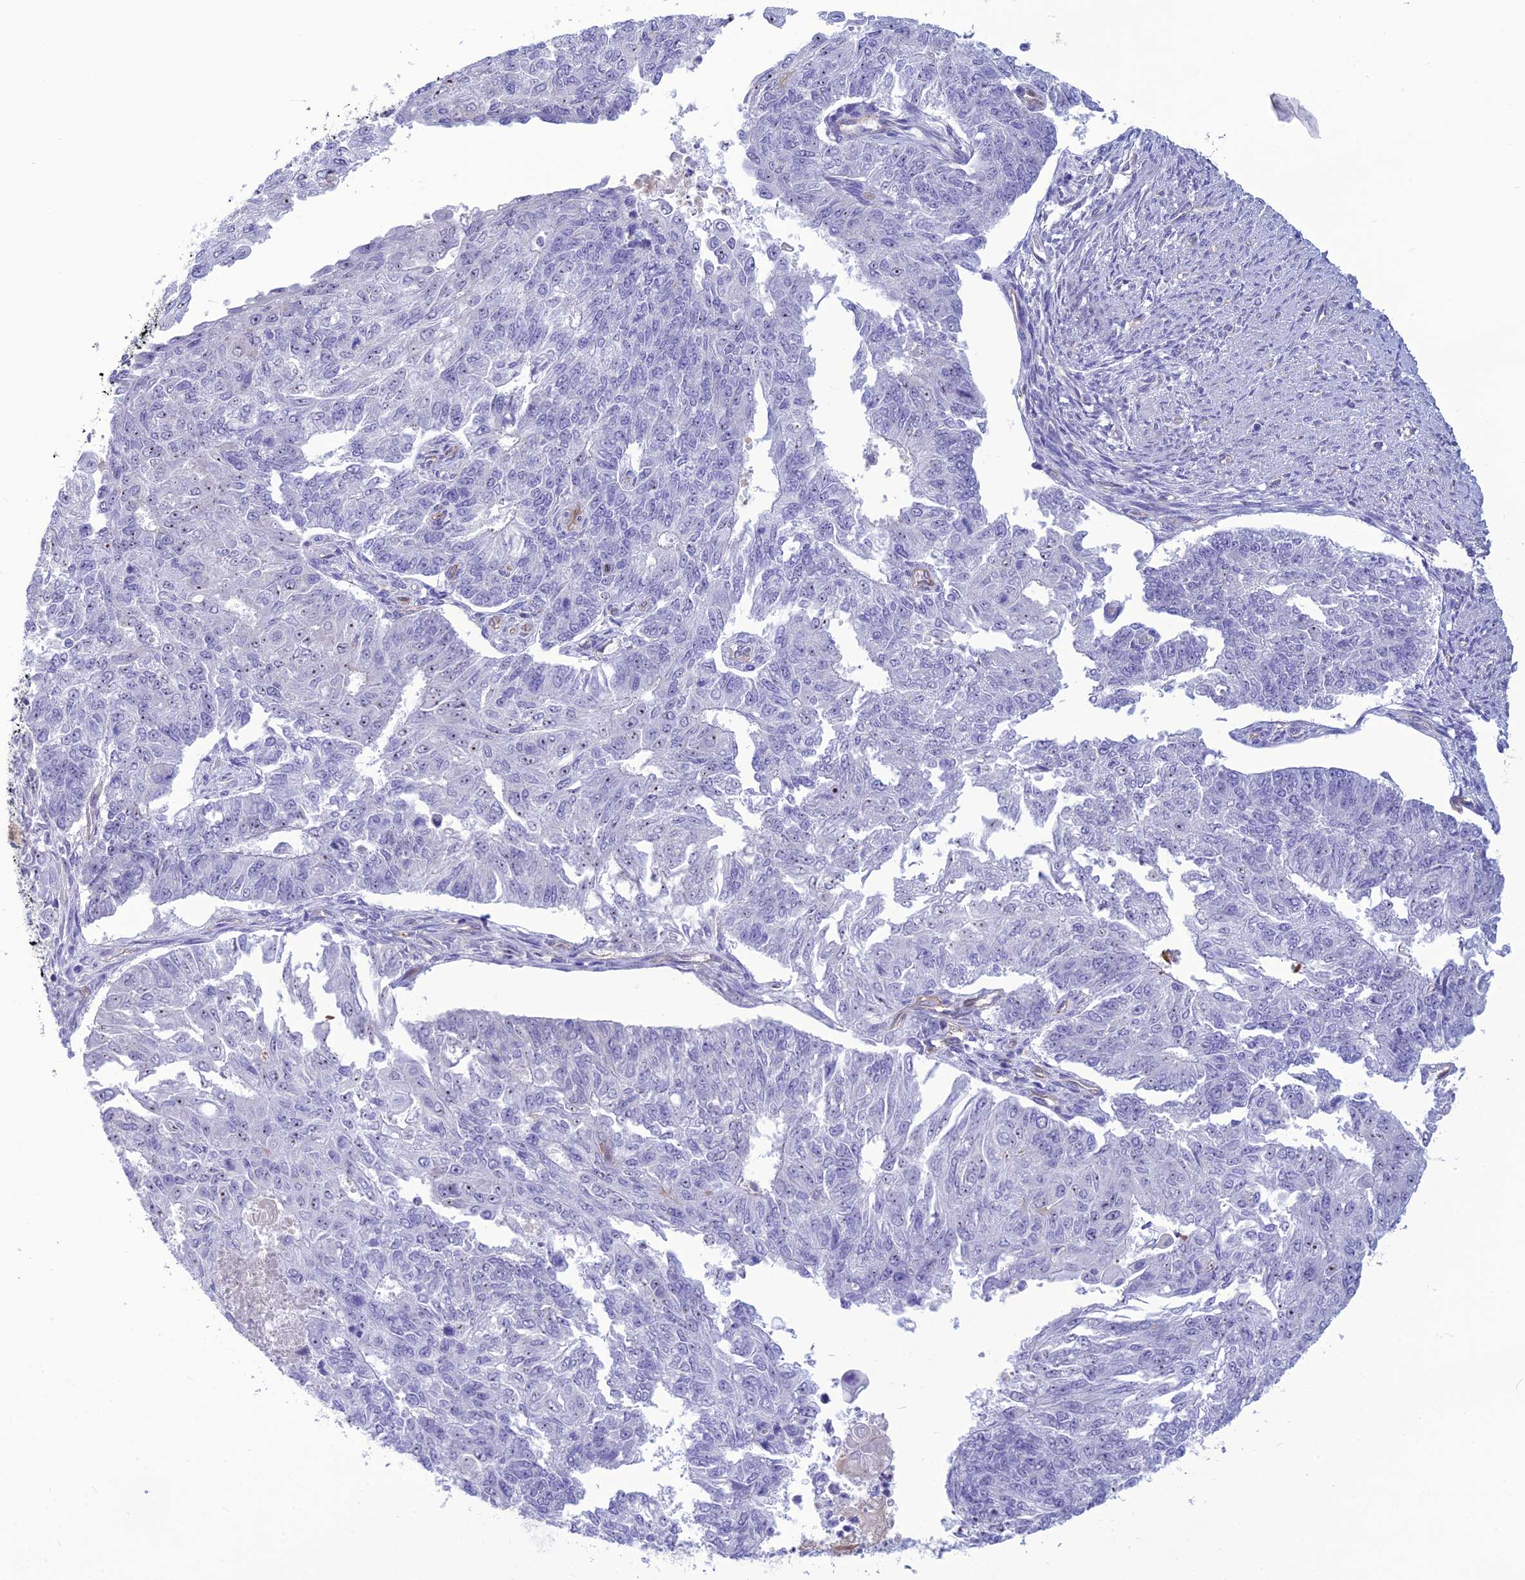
{"staining": {"intensity": "negative", "quantity": "none", "location": "none"}, "tissue": "endometrial cancer", "cell_type": "Tumor cells", "image_type": "cancer", "snomed": [{"axis": "morphology", "description": "Adenocarcinoma, NOS"}, {"axis": "topography", "description": "Endometrium"}], "caption": "High magnification brightfield microscopy of adenocarcinoma (endometrial) stained with DAB (3,3'-diaminobenzidine) (brown) and counterstained with hematoxylin (blue): tumor cells show no significant staining.", "gene": "BBS7", "patient": {"sex": "female", "age": 32}}